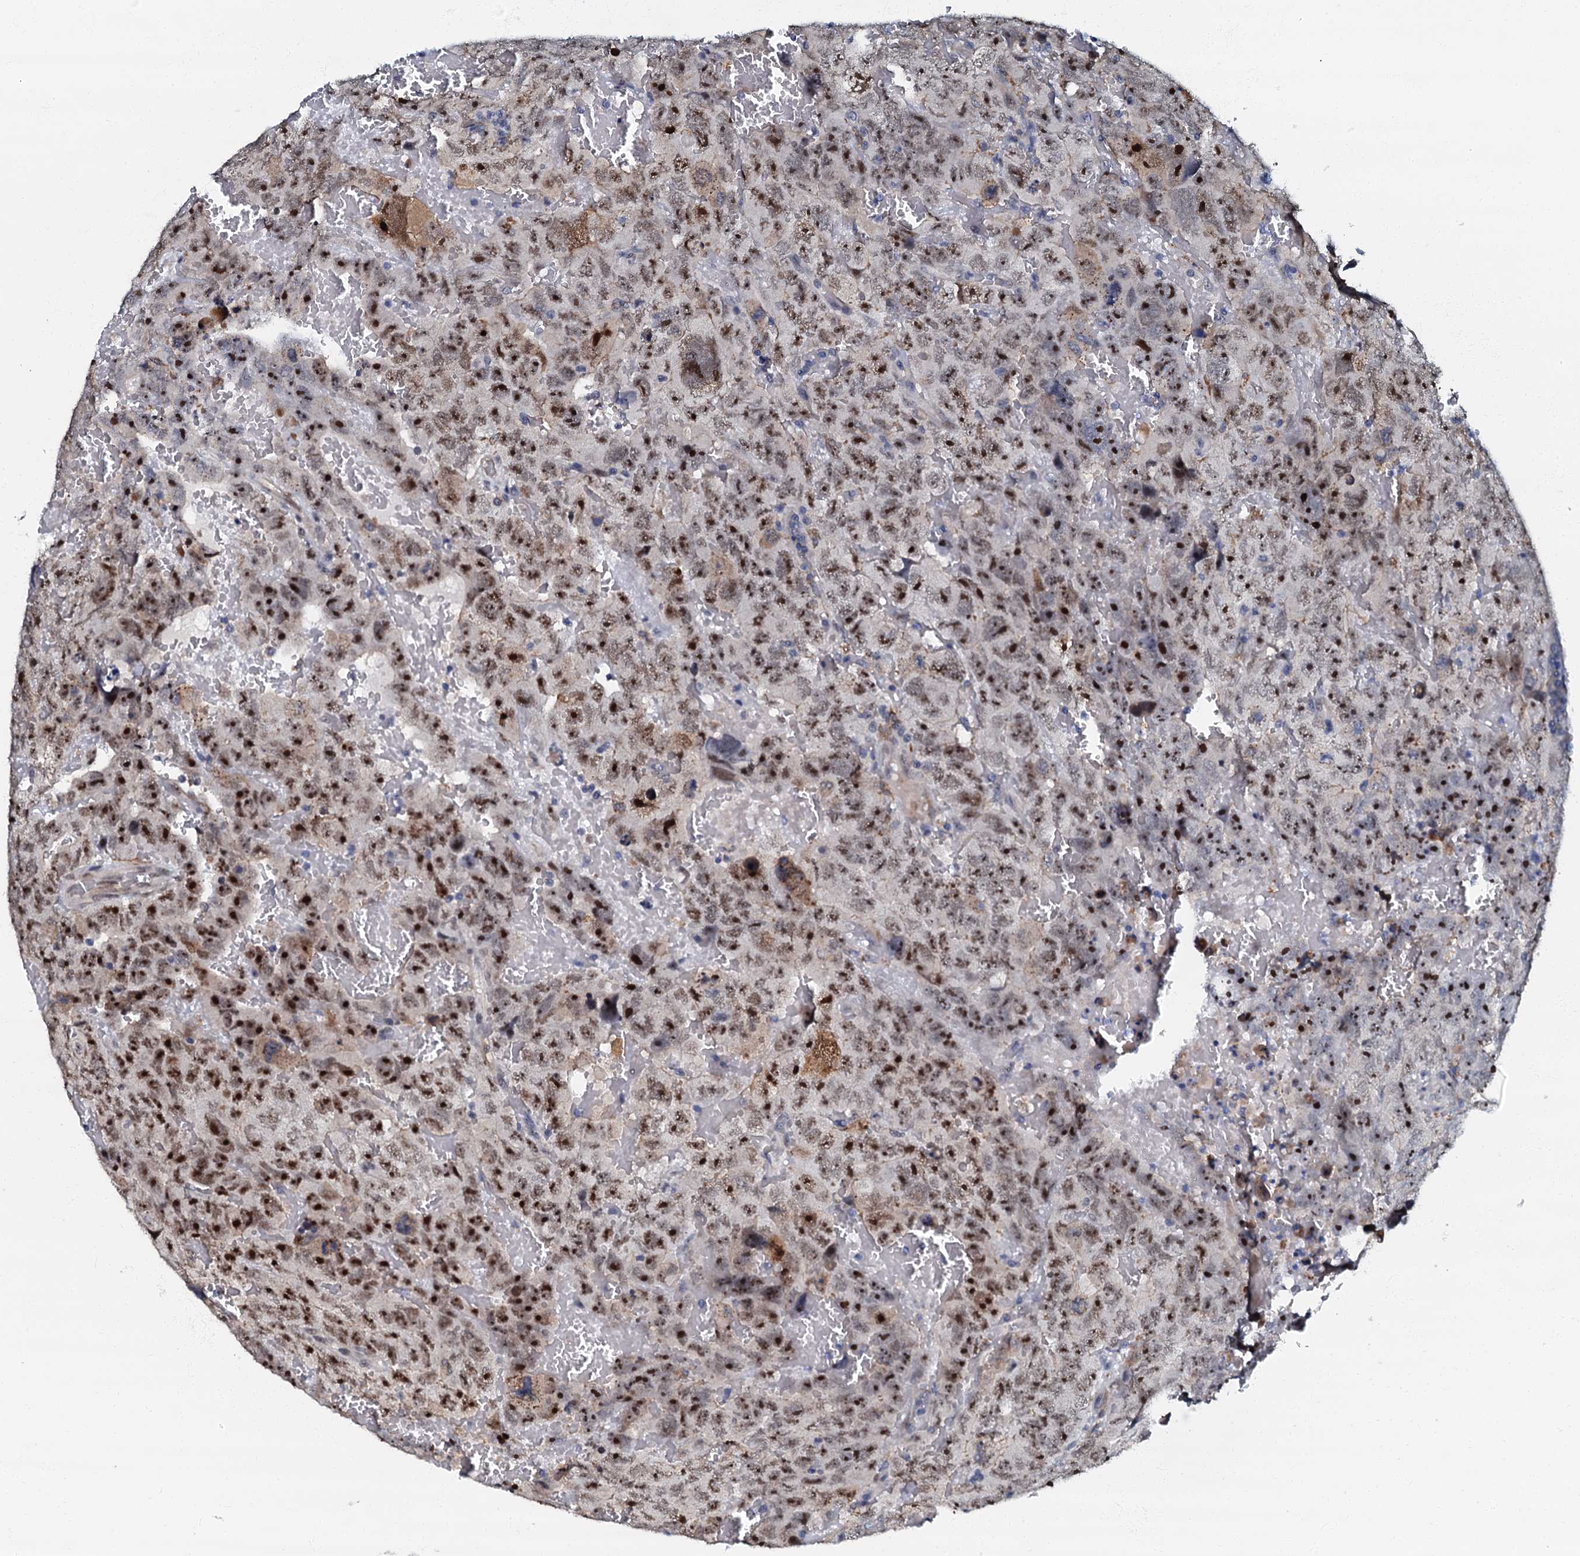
{"staining": {"intensity": "moderate", "quantity": ">75%", "location": "nuclear"}, "tissue": "testis cancer", "cell_type": "Tumor cells", "image_type": "cancer", "snomed": [{"axis": "morphology", "description": "Carcinoma, Embryonal, NOS"}, {"axis": "topography", "description": "Testis"}], "caption": "The image demonstrates staining of testis embryonal carcinoma, revealing moderate nuclear protein staining (brown color) within tumor cells.", "gene": "OLAH", "patient": {"sex": "male", "age": 45}}